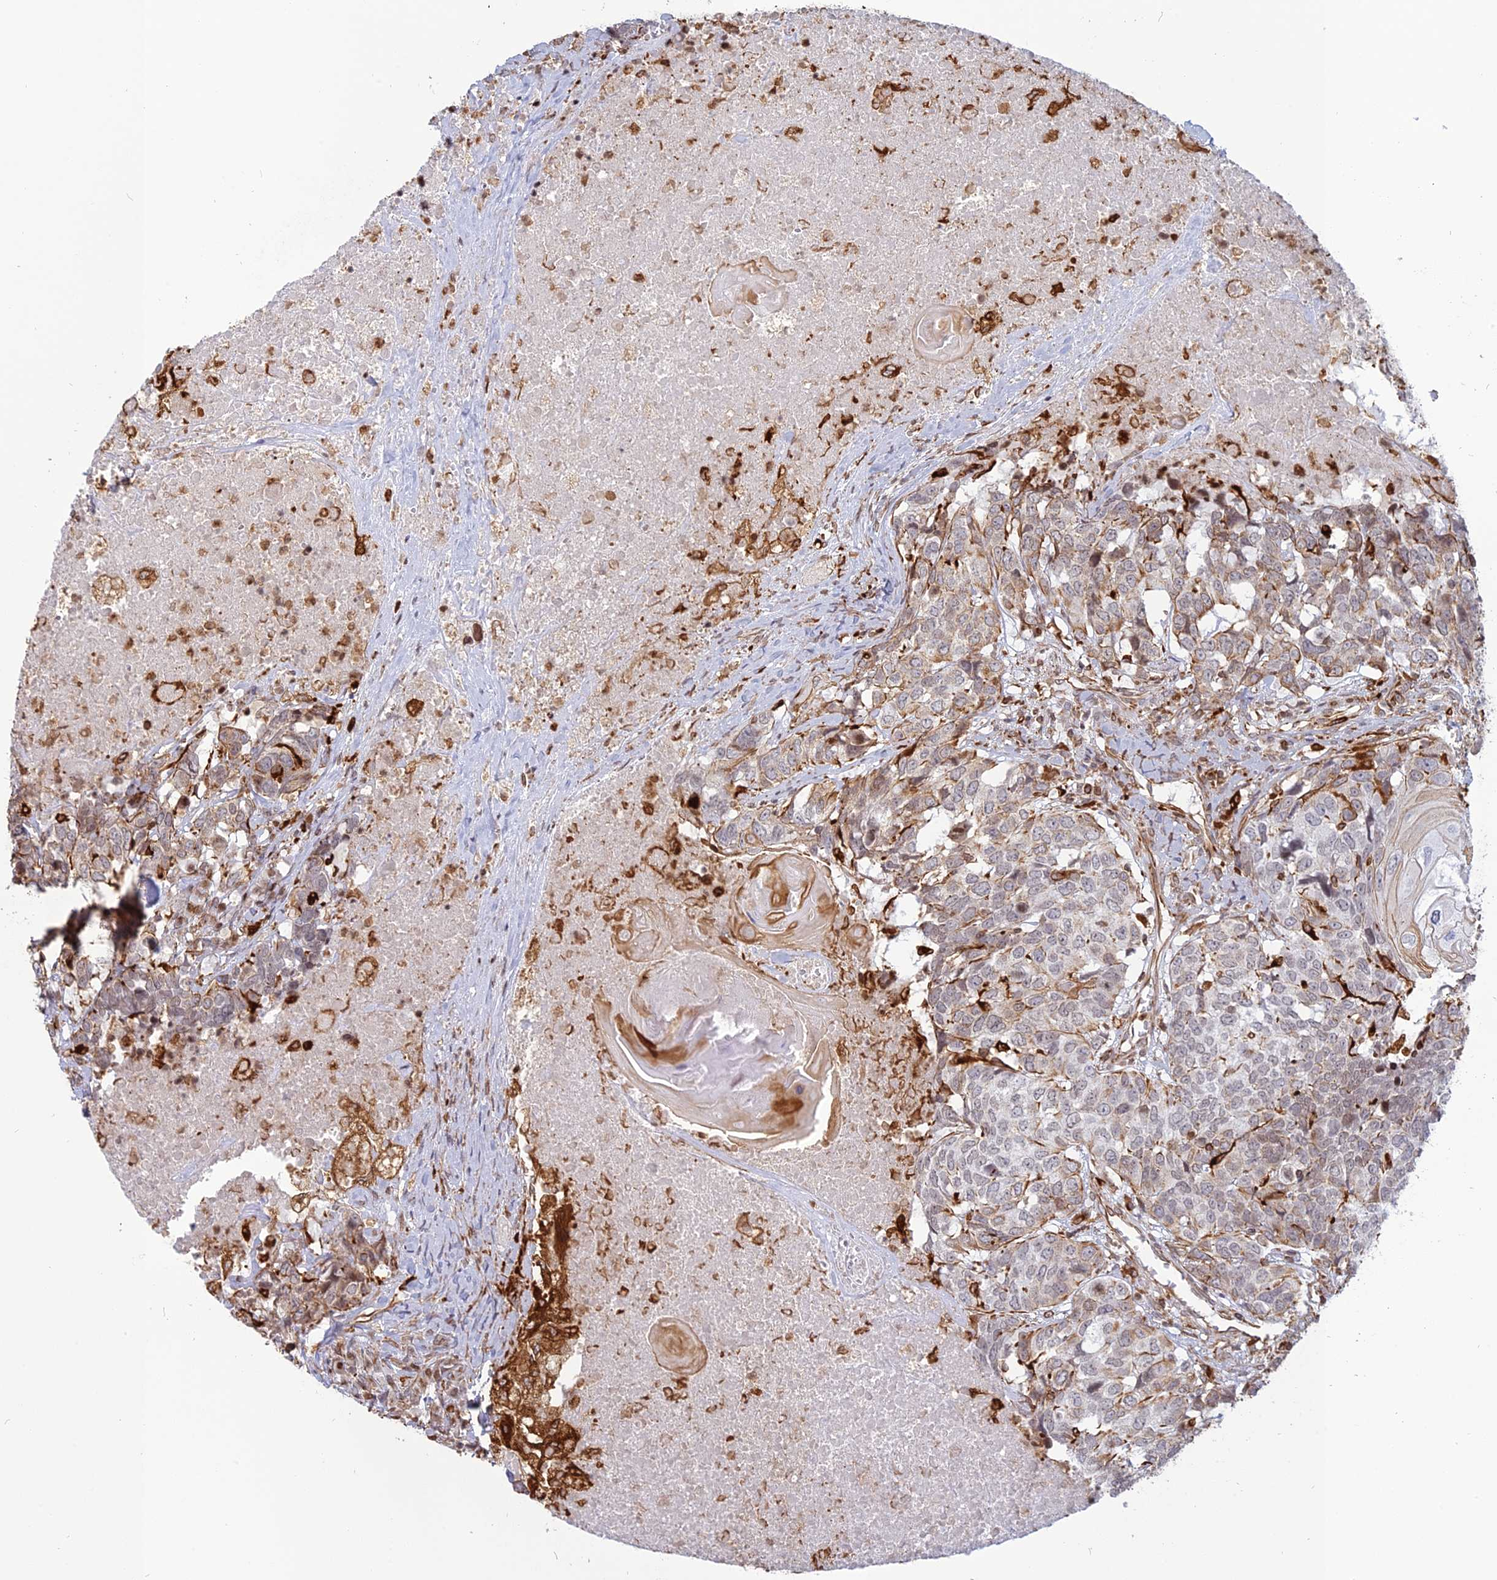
{"staining": {"intensity": "weak", "quantity": "<25%", "location": "cytoplasmic/membranous"}, "tissue": "head and neck cancer", "cell_type": "Tumor cells", "image_type": "cancer", "snomed": [{"axis": "morphology", "description": "Squamous cell carcinoma, NOS"}, {"axis": "topography", "description": "Head-Neck"}], "caption": "Immunohistochemical staining of head and neck cancer (squamous cell carcinoma) shows no significant expression in tumor cells.", "gene": "APOBR", "patient": {"sex": "male", "age": 66}}